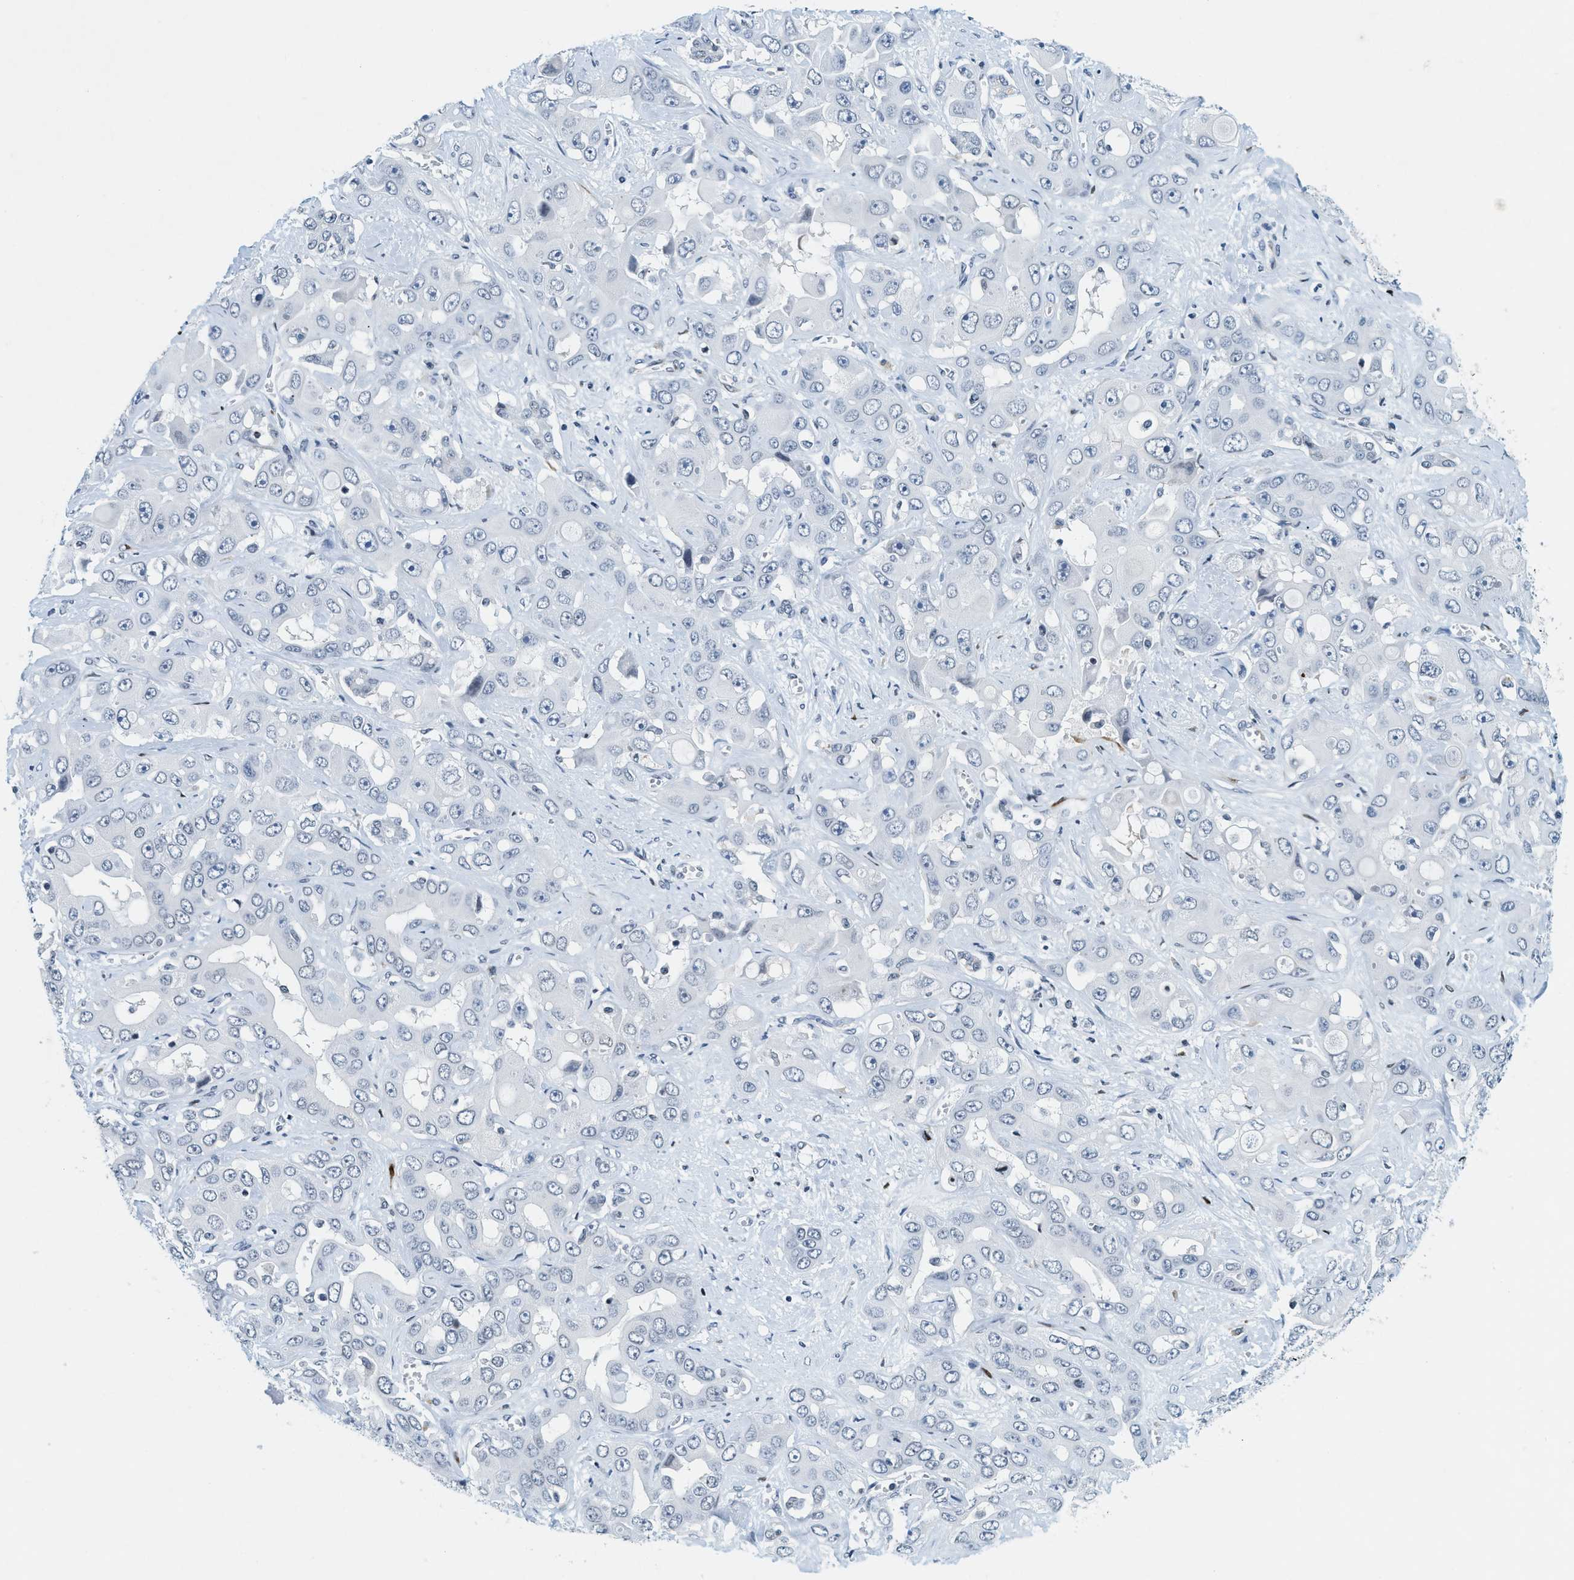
{"staining": {"intensity": "negative", "quantity": "none", "location": "none"}, "tissue": "liver cancer", "cell_type": "Tumor cells", "image_type": "cancer", "snomed": [{"axis": "morphology", "description": "Cholangiocarcinoma"}, {"axis": "topography", "description": "Liver"}], "caption": "A high-resolution photomicrograph shows immunohistochemistry (IHC) staining of cholangiocarcinoma (liver), which demonstrates no significant staining in tumor cells.", "gene": "UVRAG", "patient": {"sex": "female", "age": 52}}